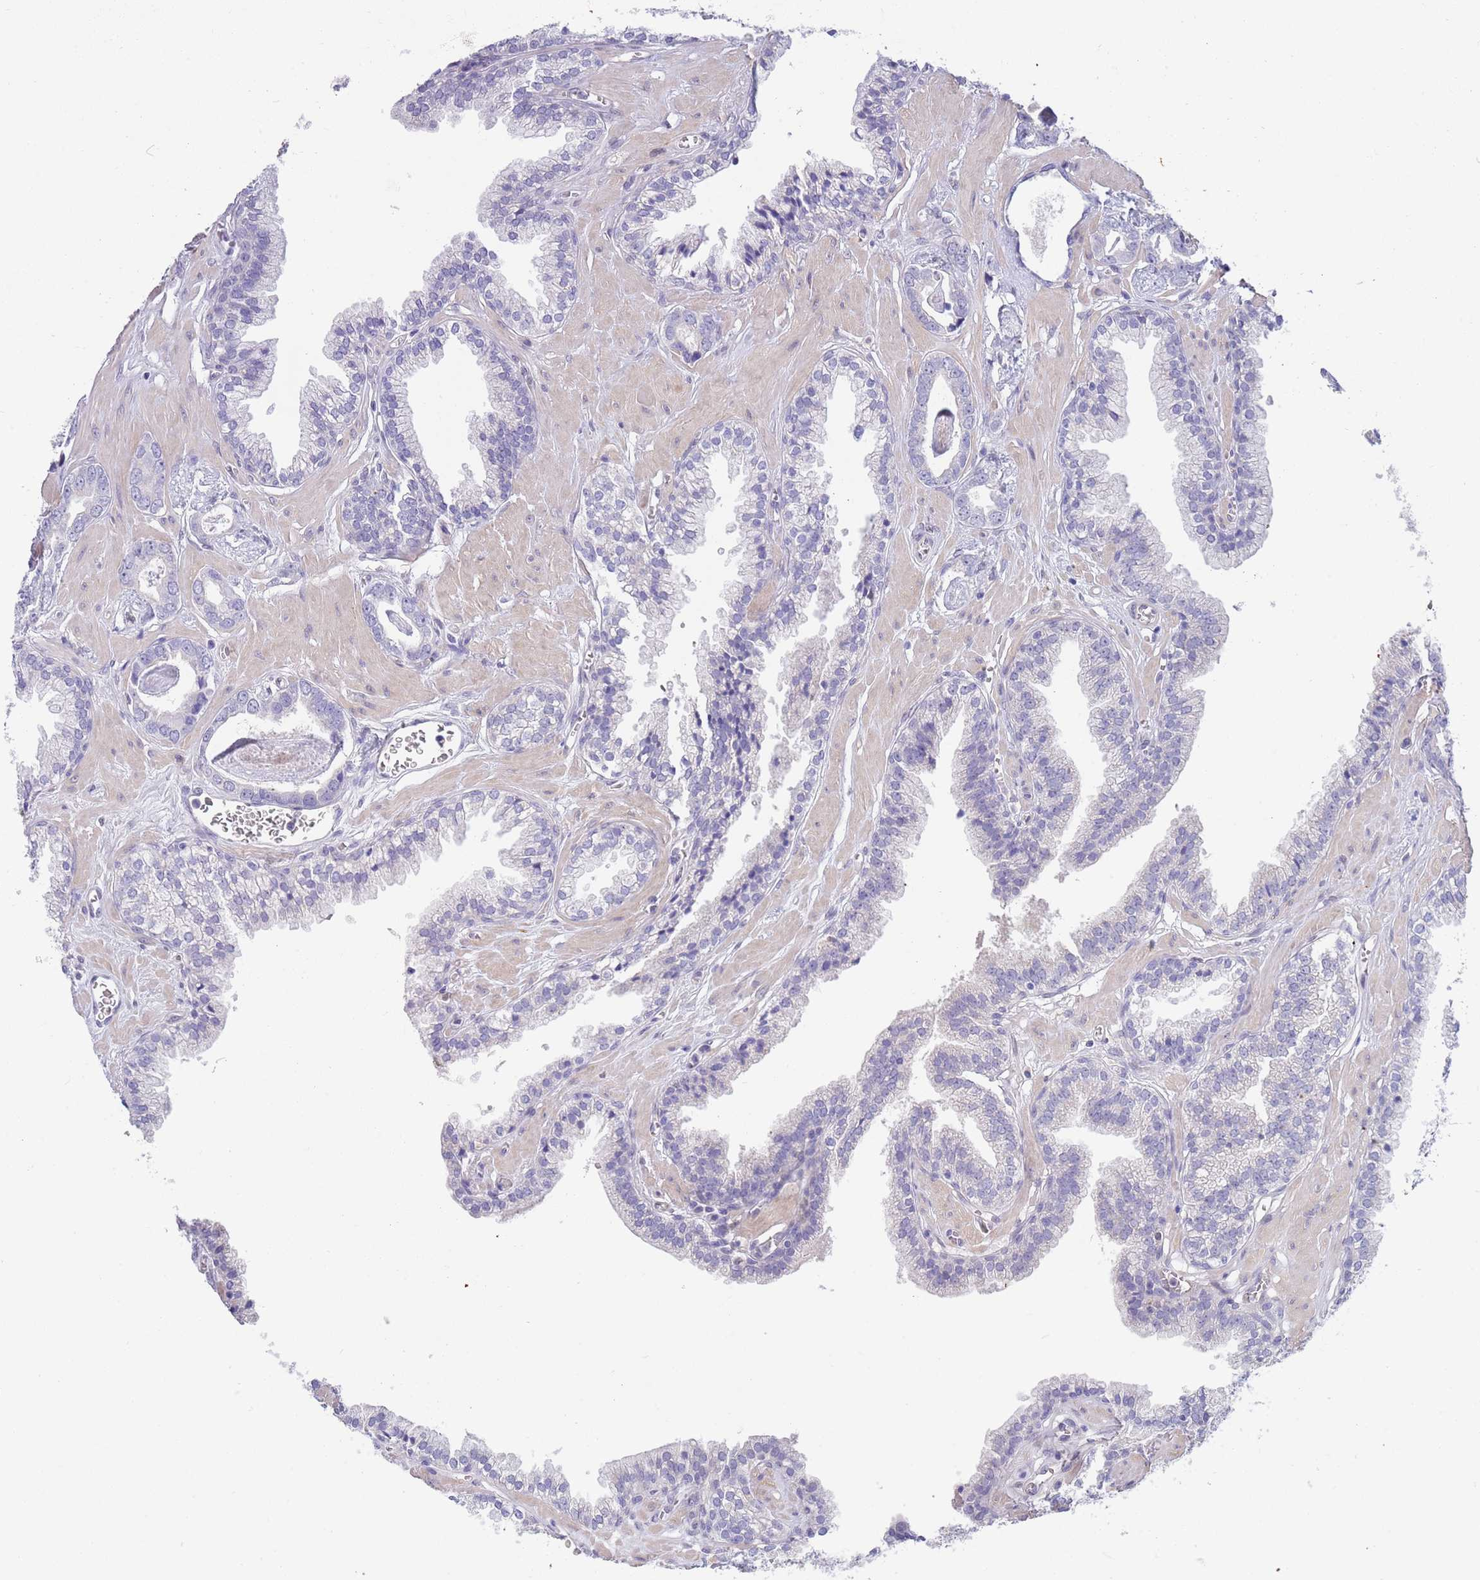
{"staining": {"intensity": "negative", "quantity": "none", "location": "none"}, "tissue": "prostate cancer", "cell_type": "Tumor cells", "image_type": "cancer", "snomed": [{"axis": "morphology", "description": "Adenocarcinoma, Low grade"}, {"axis": "topography", "description": "Prostate"}], "caption": "The photomicrograph reveals no staining of tumor cells in prostate cancer.", "gene": "NLRP6", "patient": {"sex": "male", "age": 60}}